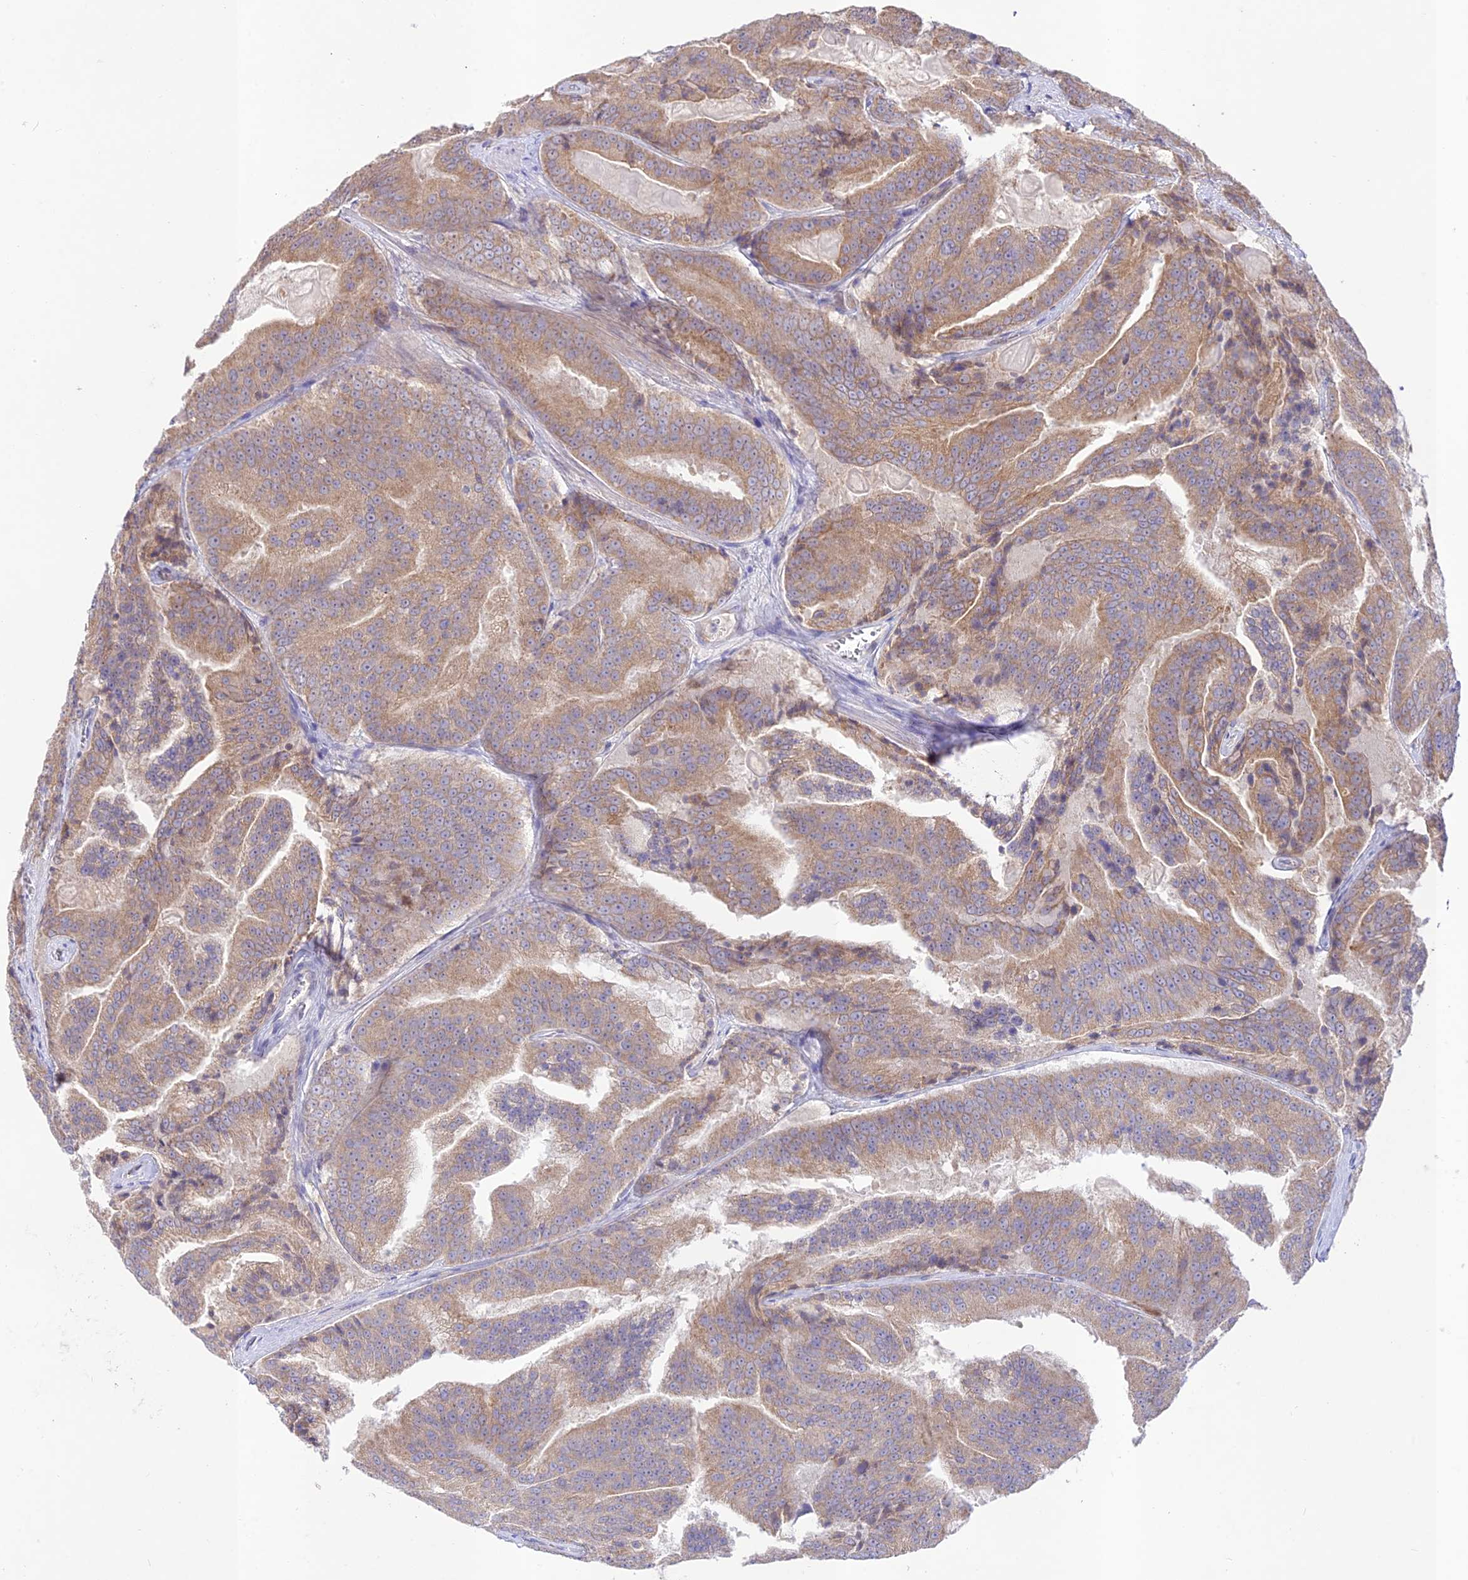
{"staining": {"intensity": "moderate", "quantity": ">75%", "location": "cytoplasmic/membranous"}, "tissue": "prostate cancer", "cell_type": "Tumor cells", "image_type": "cancer", "snomed": [{"axis": "morphology", "description": "Adenocarcinoma, High grade"}, {"axis": "topography", "description": "Prostate"}], "caption": "Prostate cancer stained with immunohistochemistry reveals moderate cytoplasmic/membranous expression in approximately >75% of tumor cells.", "gene": "TMEM259", "patient": {"sex": "male", "age": 61}}